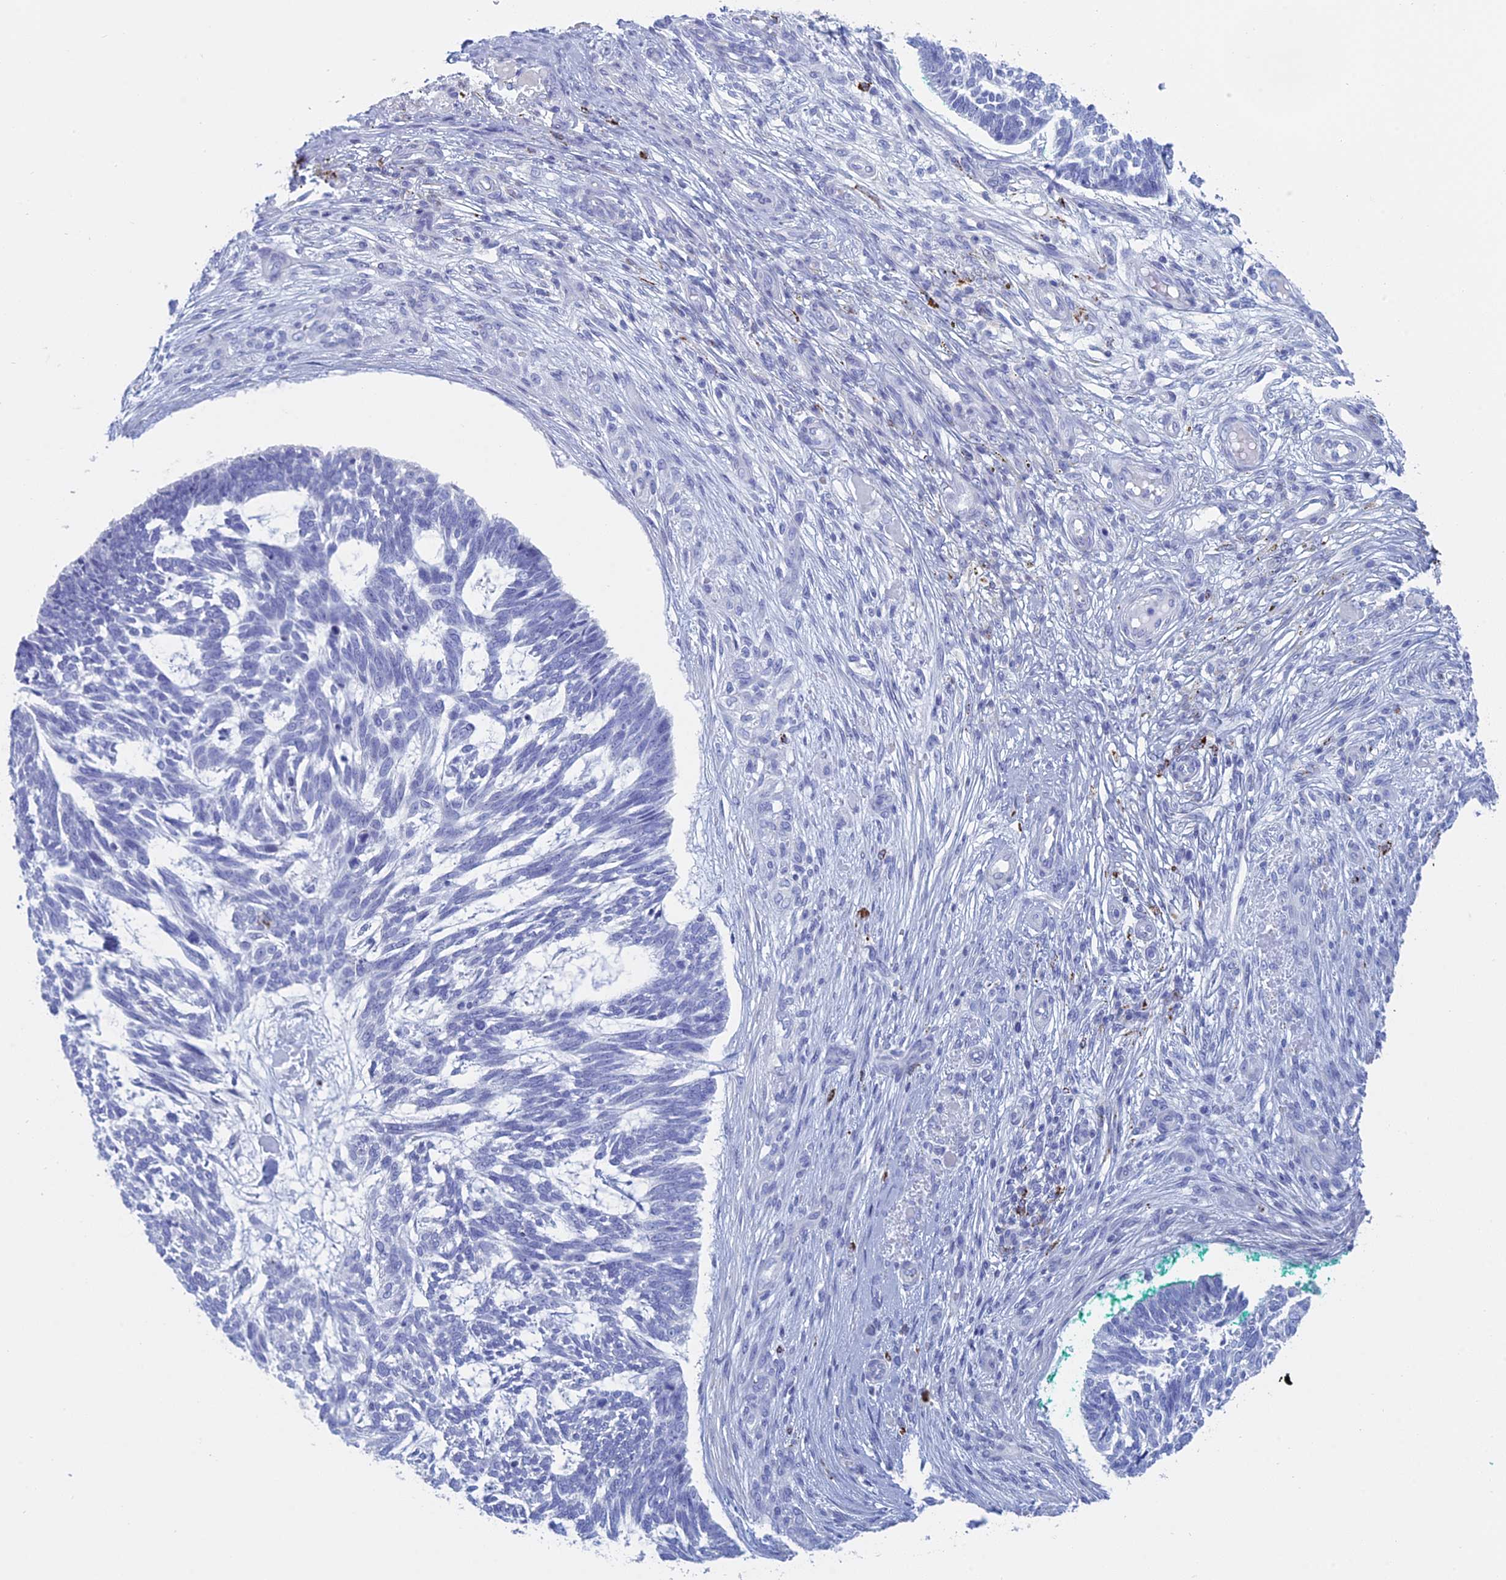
{"staining": {"intensity": "negative", "quantity": "none", "location": "none"}, "tissue": "skin cancer", "cell_type": "Tumor cells", "image_type": "cancer", "snomed": [{"axis": "morphology", "description": "Basal cell carcinoma"}, {"axis": "topography", "description": "Skin"}], "caption": "This photomicrograph is of skin basal cell carcinoma stained with immunohistochemistry to label a protein in brown with the nuclei are counter-stained blue. There is no staining in tumor cells.", "gene": "ALMS1", "patient": {"sex": "male", "age": 88}}